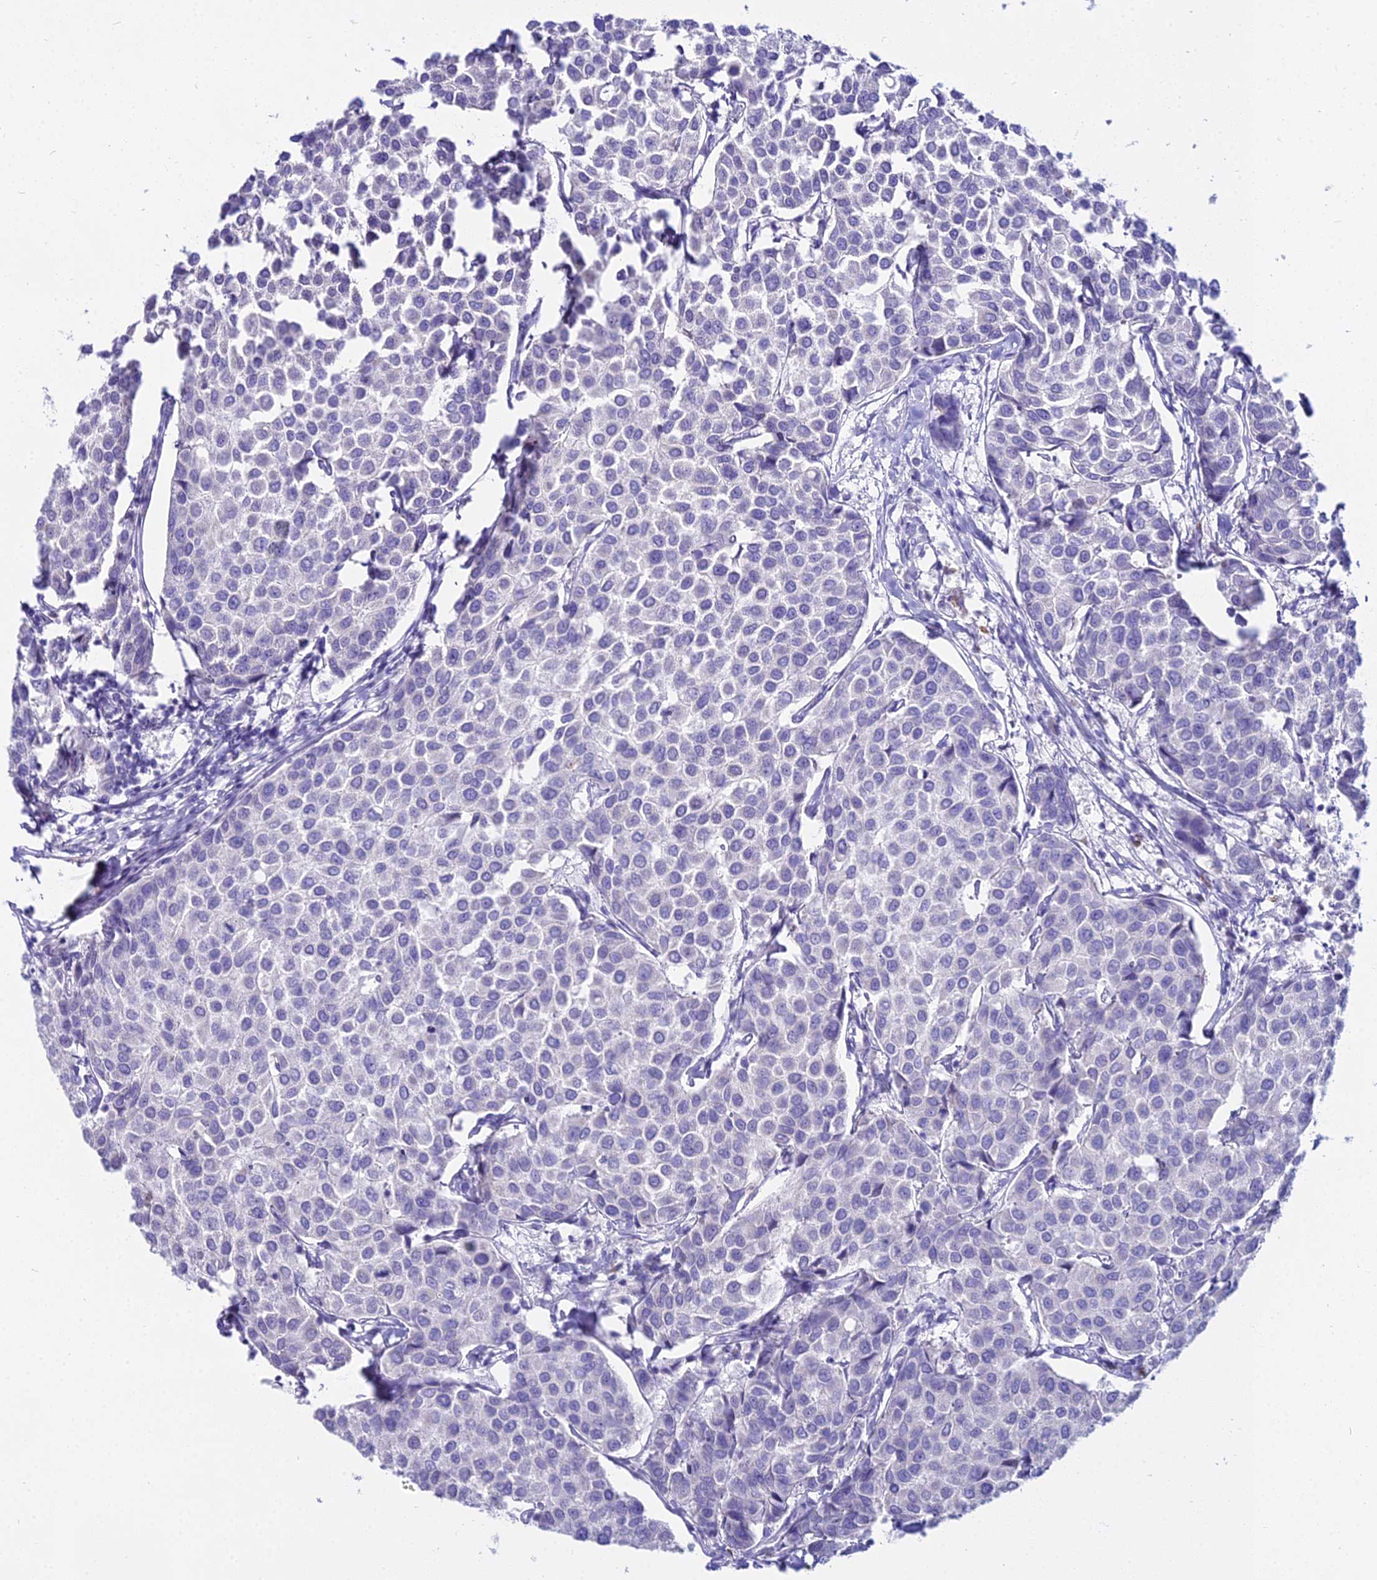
{"staining": {"intensity": "negative", "quantity": "none", "location": "none"}, "tissue": "breast cancer", "cell_type": "Tumor cells", "image_type": "cancer", "snomed": [{"axis": "morphology", "description": "Duct carcinoma"}, {"axis": "topography", "description": "Breast"}], "caption": "High power microscopy histopathology image of an immunohistochemistry (IHC) image of breast cancer, revealing no significant staining in tumor cells. (Stains: DAB (3,3'-diaminobenzidine) IHC with hematoxylin counter stain, Microscopy: brightfield microscopy at high magnification).", "gene": "CGB2", "patient": {"sex": "female", "age": 55}}